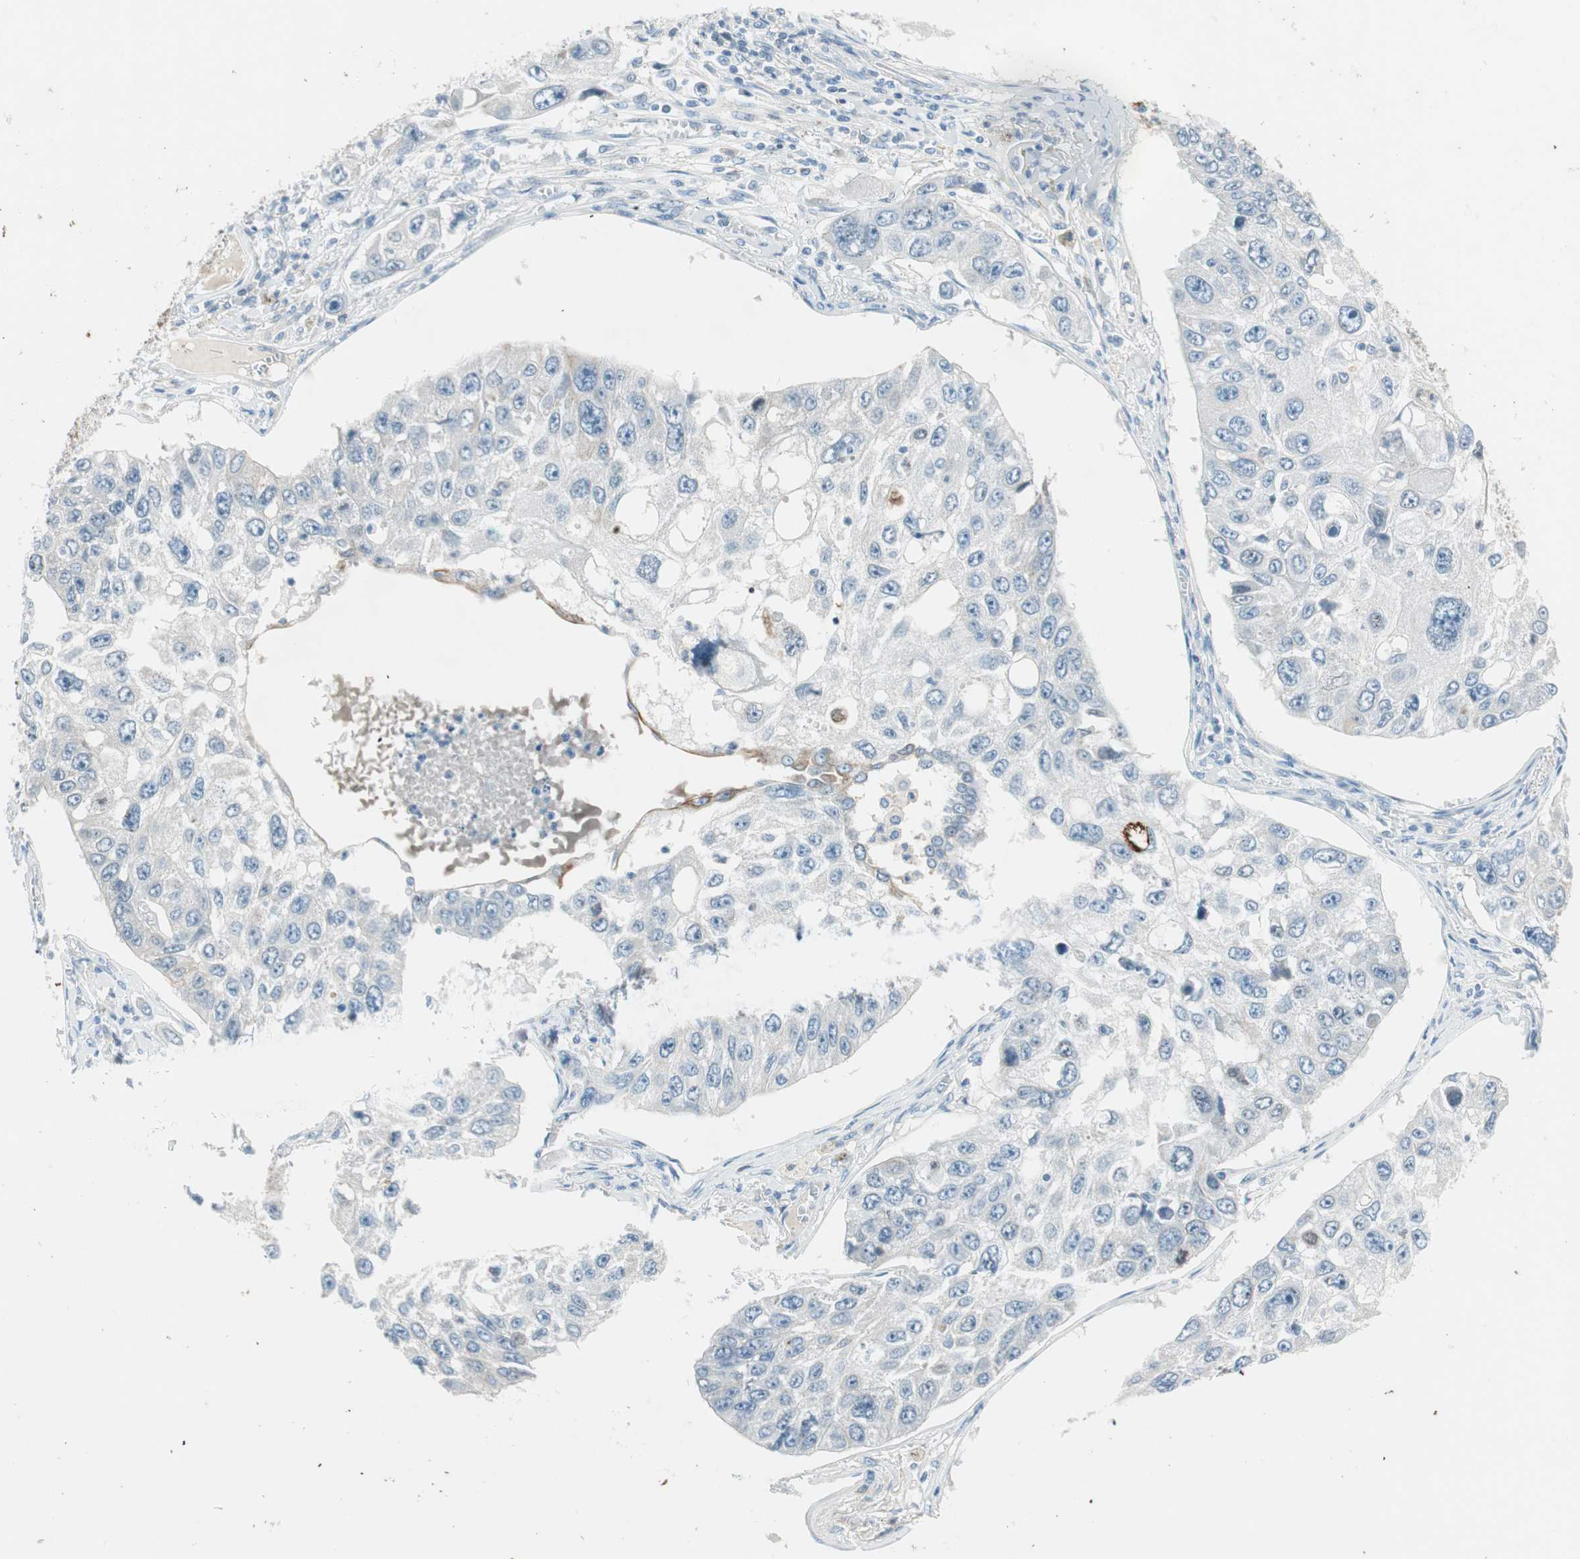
{"staining": {"intensity": "negative", "quantity": "none", "location": "none"}, "tissue": "lung cancer", "cell_type": "Tumor cells", "image_type": "cancer", "snomed": [{"axis": "morphology", "description": "Squamous cell carcinoma, NOS"}, {"axis": "topography", "description": "Lung"}], "caption": "DAB immunohistochemical staining of squamous cell carcinoma (lung) shows no significant expression in tumor cells.", "gene": "GNAO1", "patient": {"sex": "male", "age": 71}}